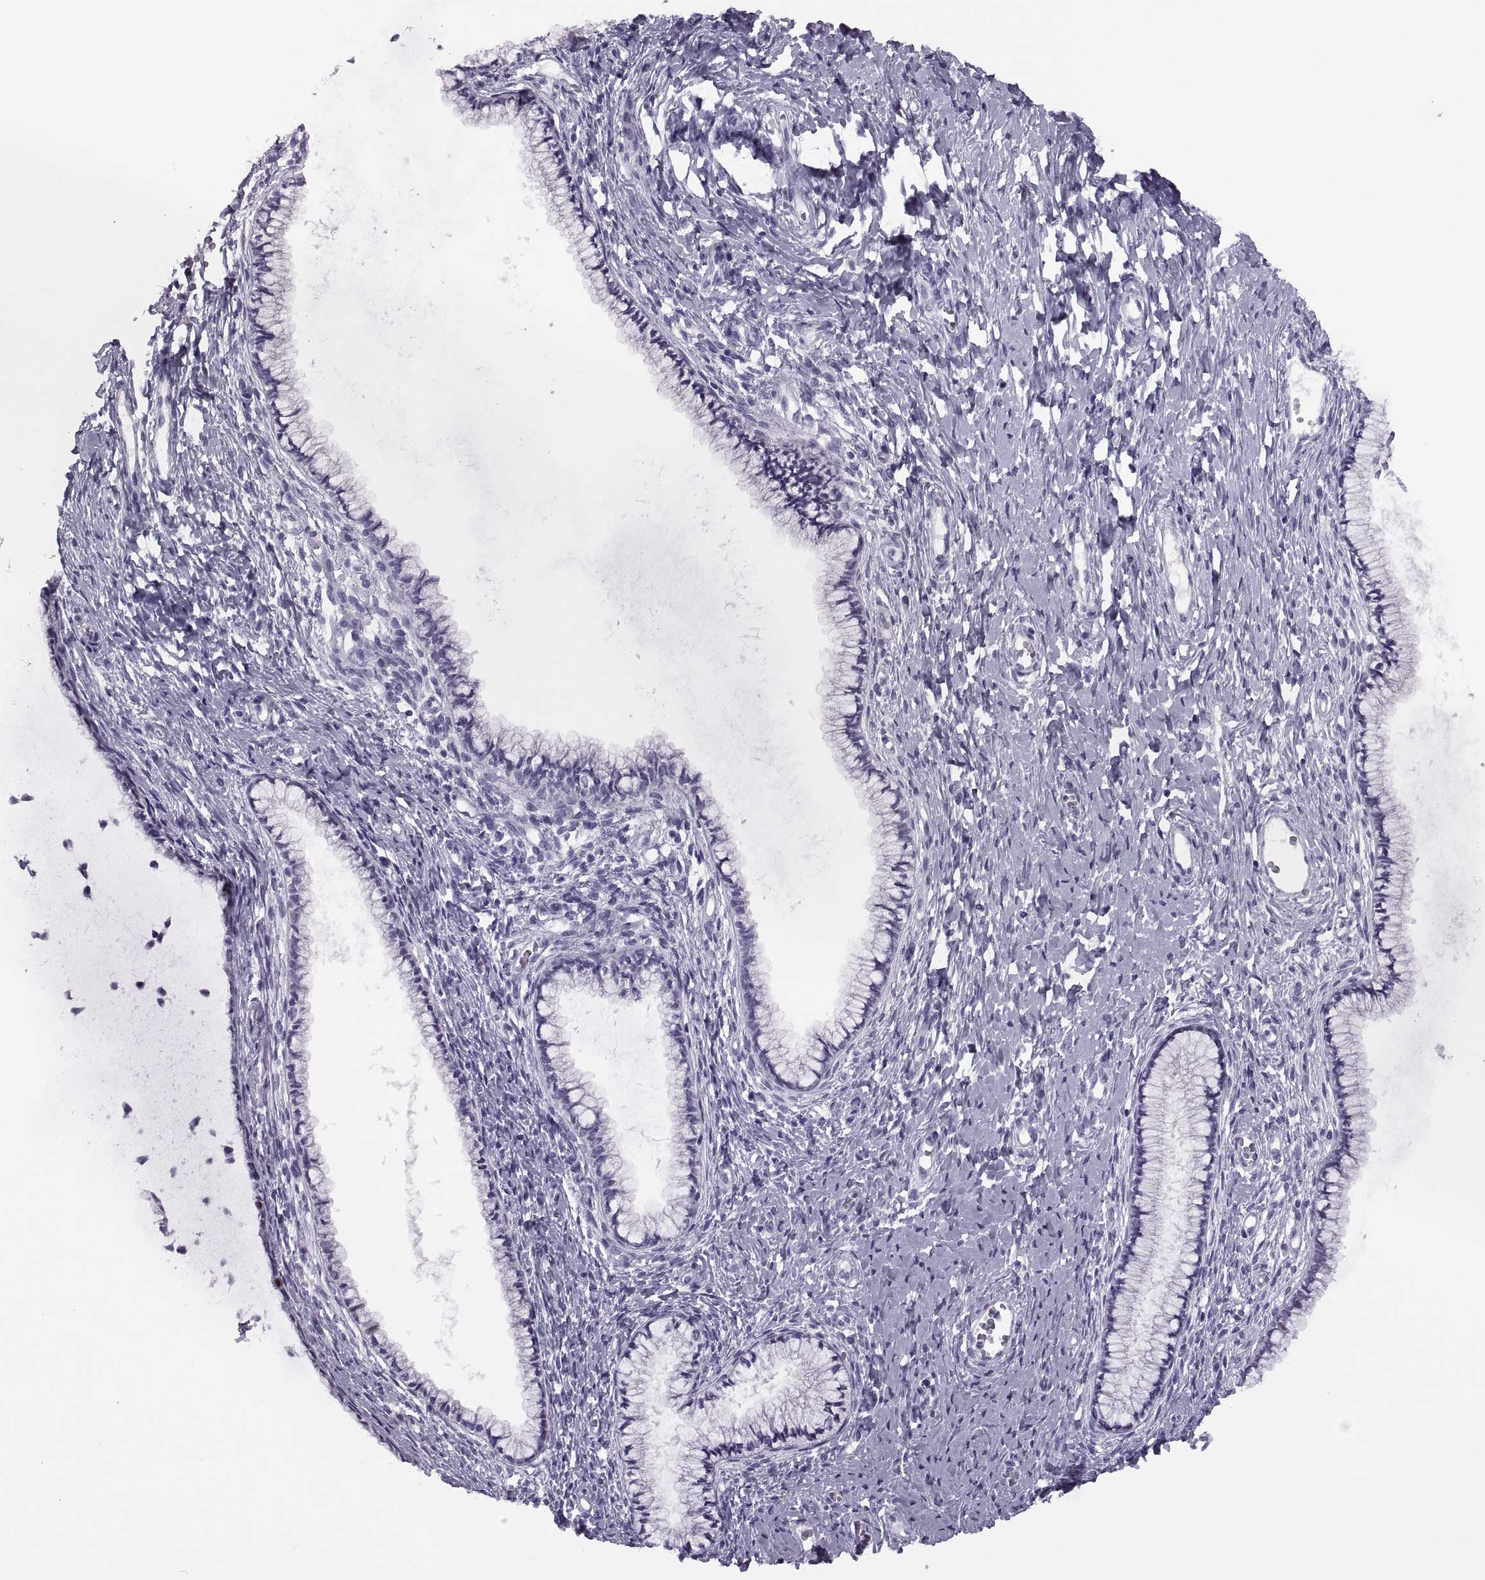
{"staining": {"intensity": "negative", "quantity": "none", "location": "none"}, "tissue": "cervix", "cell_type": "Glandular cells", "image_type": "normal", "snomed": [{"axis": "morphology", "description": "Normal tissue, NOS"}, {"axis": "topography", "description": "Cervix"}], "caption": "DAB immunohistochemical staining of benign human cervix shows no significant positivity in glandular cells.", "gene": "FAM24A", "patient": {"sex": "female", "age": 40}}